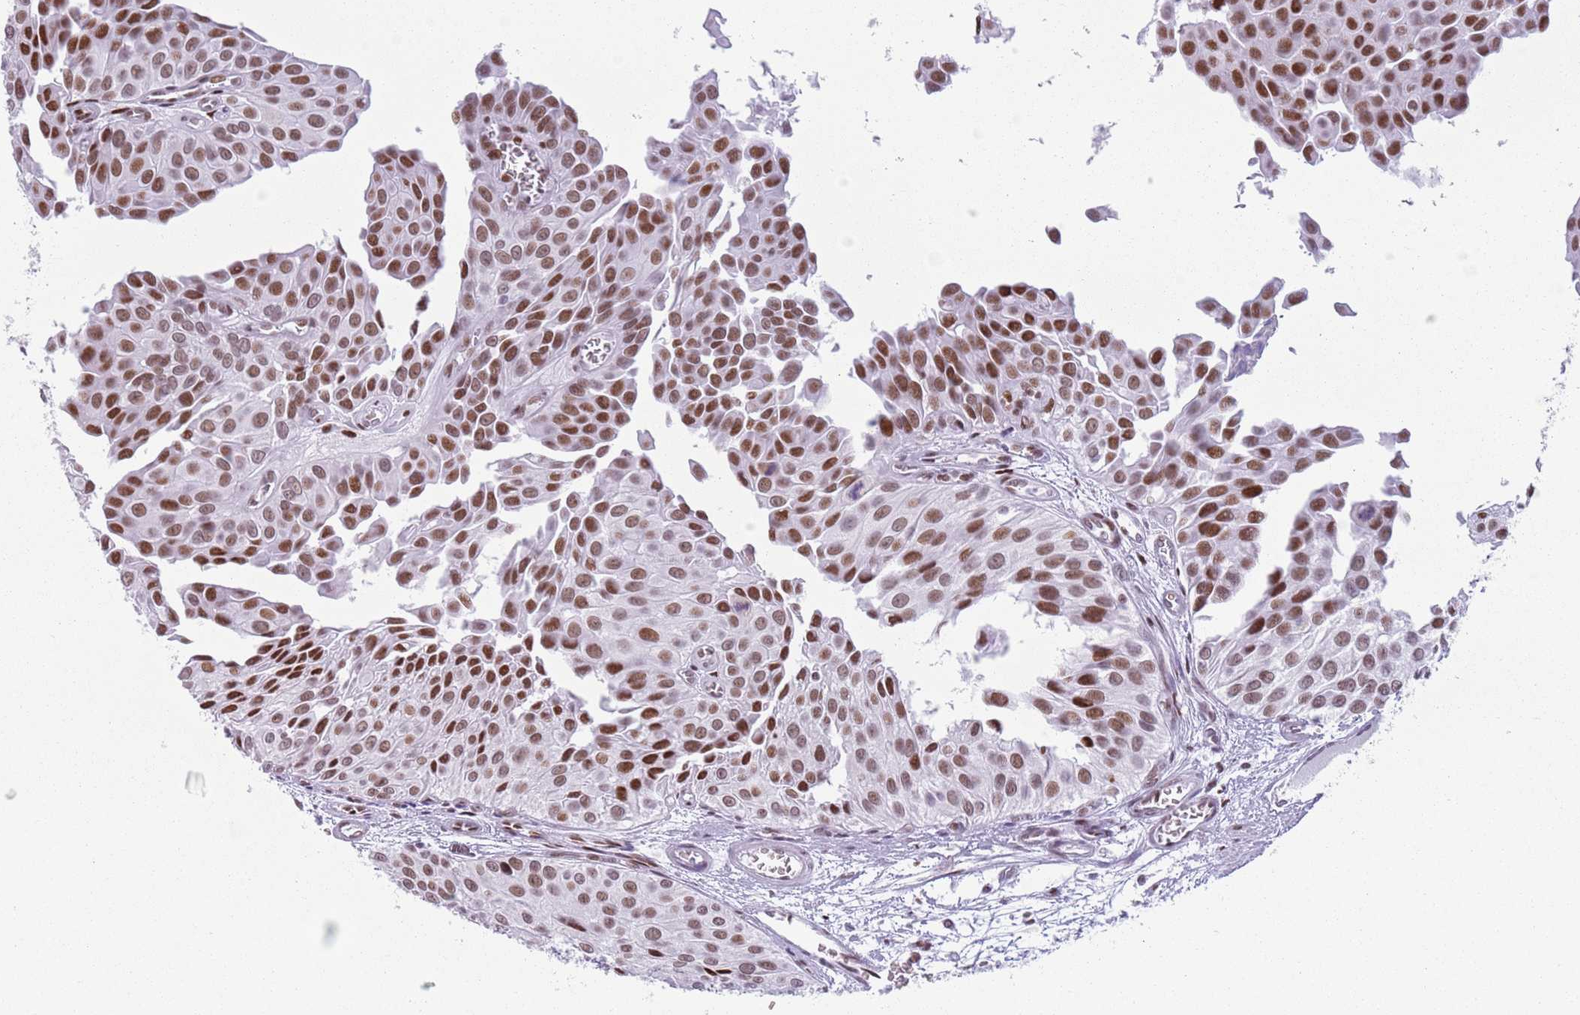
{"staining": {"intensity": "moderate", "quantity": ">75%", "location": "nuclear"}, "tissue": "urothelial cancer", "cell_type": "Tumor cells", "image_type": "cancer", "snomed": [{"axis": "morphology", "description": "Urothelial carcinoma, Low grade"}, {"axis": "topography", "description": "Urinary bladder"}], "caption": "Urothelial cancer stained for a protein reveals moderate nuclear positivity in tumor cells.", "gene": "FAM104B", "patient": {"sex": "male", "age": 88}}